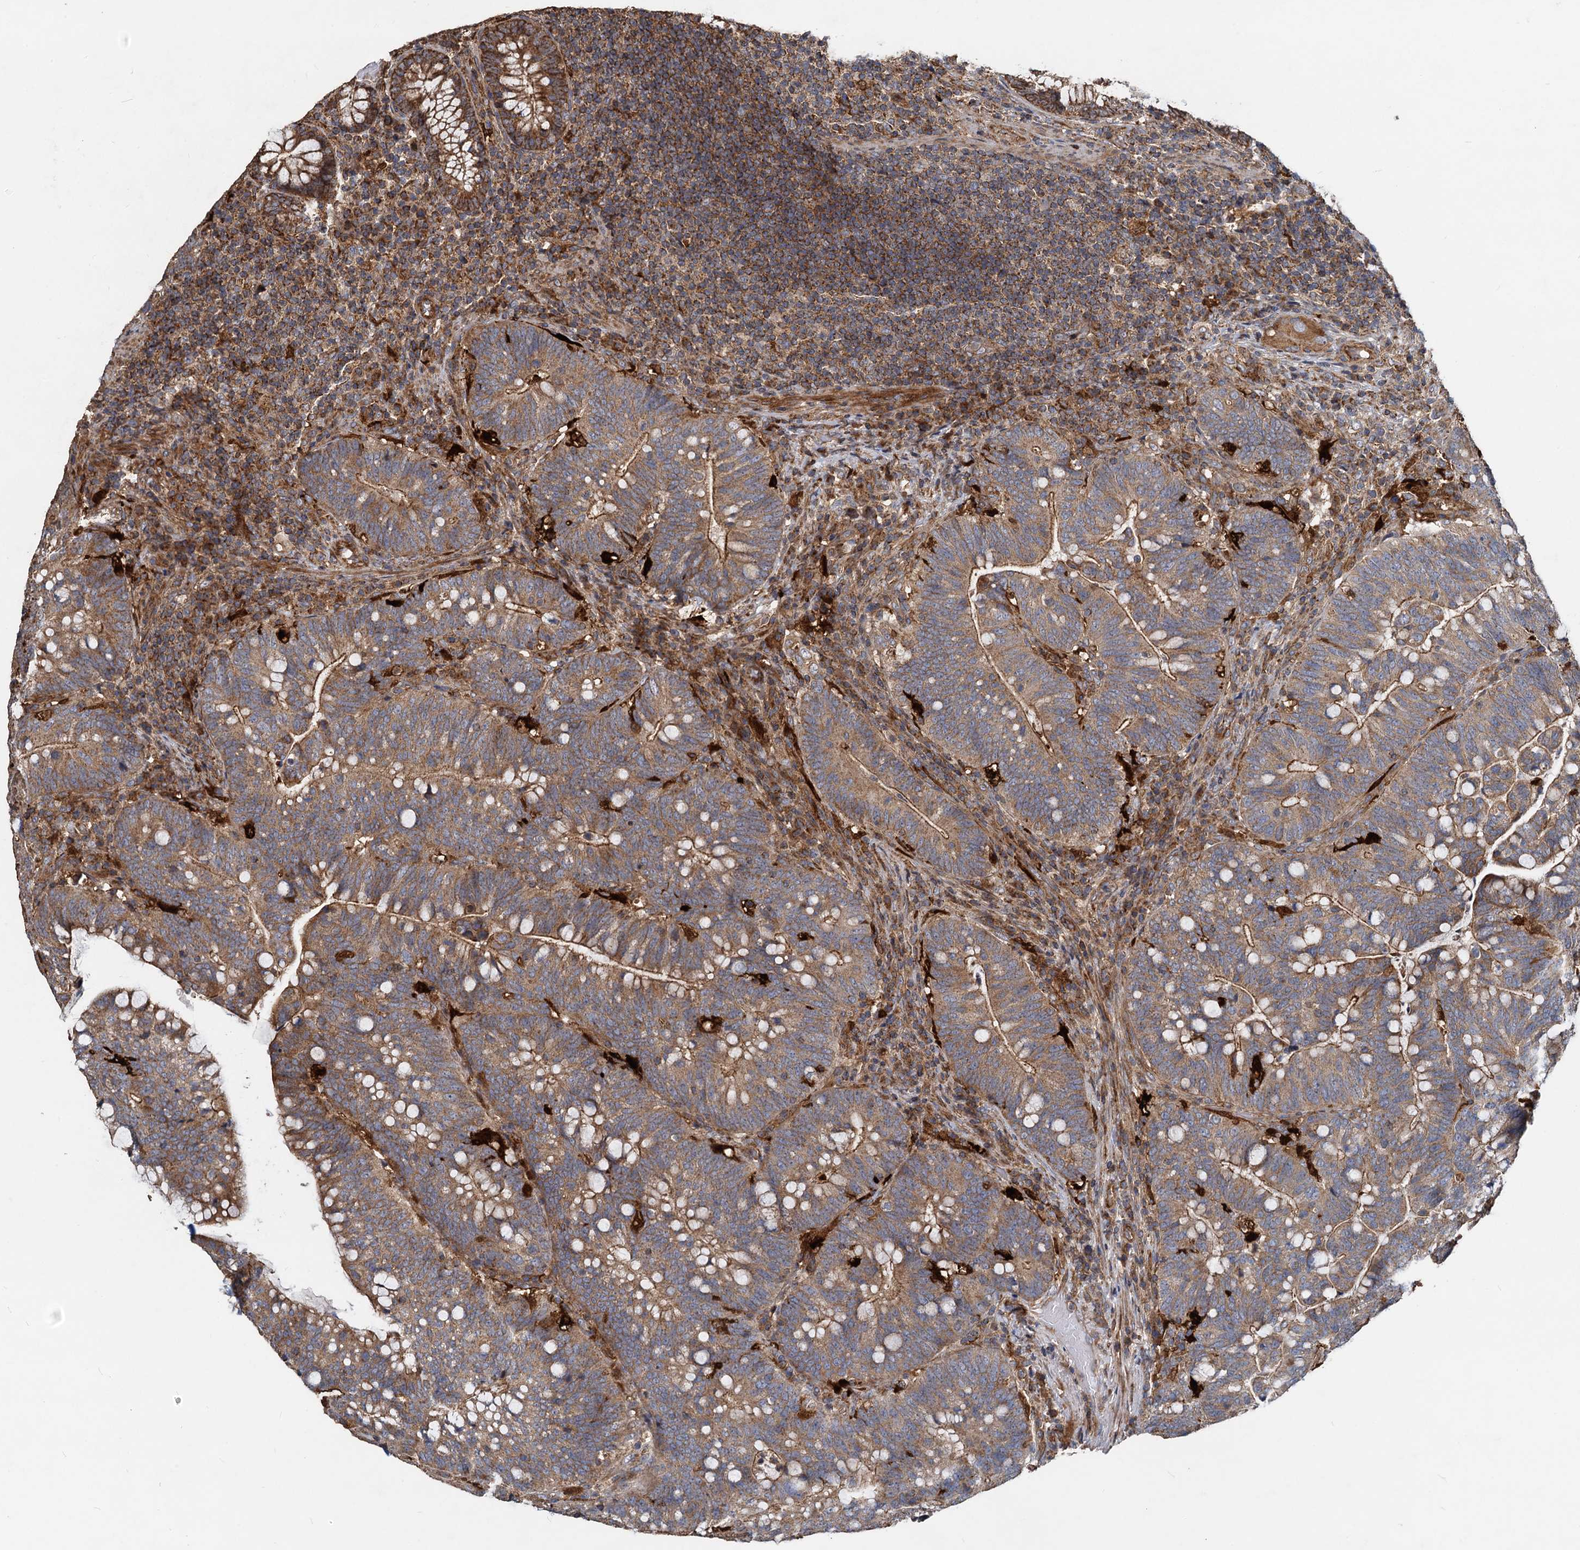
{"staining": {"intensity": "moderate", "quantity": ">75%", "location": "cytoplasmic/membranous"}, "tissue": "colorectal cancer", "cell_type": "Tumor cells", "image_type": "cancer", "snomed": [{"axis": "morphology", "description": "Normal tissue, NOS"}, {"axis": "morphology", "description": "Adenocarcinoma, NOS"}, {"axis": "topography", "description": "Colon"}], "caption": "High-magnification brightfield microscopy of colorectal cancer (adenocarcinoma) stained with DAB (brown) and counterstained with hematoxylin (blue). tumor cells exhibit moderate cytoplasmic/membranous expression is appreciated in approximately>75% of cells.", "gene": "SDS", "patient": {"sex": "female", "age": 66}}